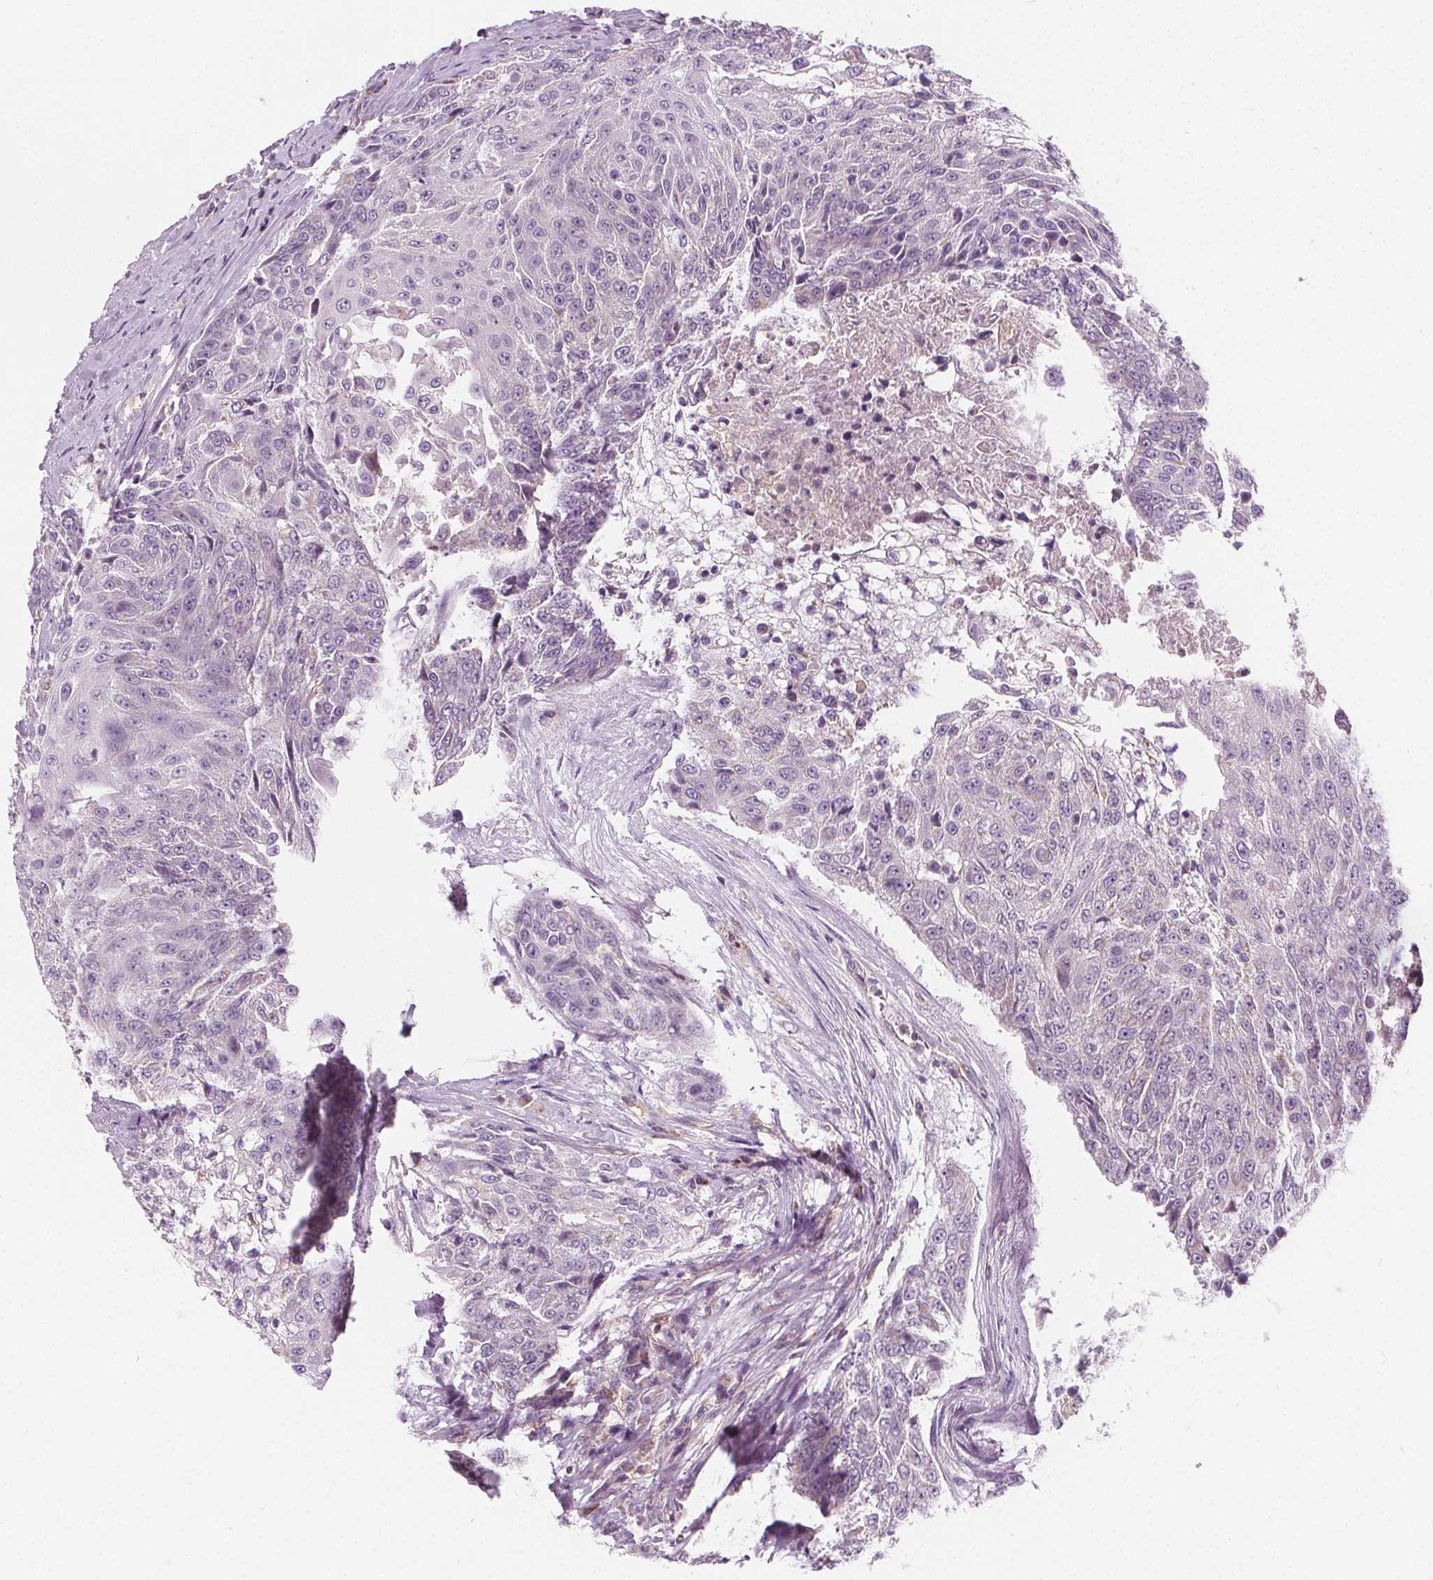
{"staining": {"intensity": "negative", "quantity": "none", "location": "none"}, "tissue": "urothelial cancer", "cell_type": "Tumor cells", "image_type": "cancer", "snomed": [{"axis": "morphology", "description": "Urothelial carcinoma, High grade"}, {"axis": "topography", "description": "Urinary bladder"}], "caption": "Tumor cells show no significant protein positivity in high-grade urothelial carcinoma. (Brightfield microscopy of DAB (3,3'-diaminobenzidine) IHC at high magnification).", "gene": "RAB20", "patient": {"sex": "female", "age": 63}}